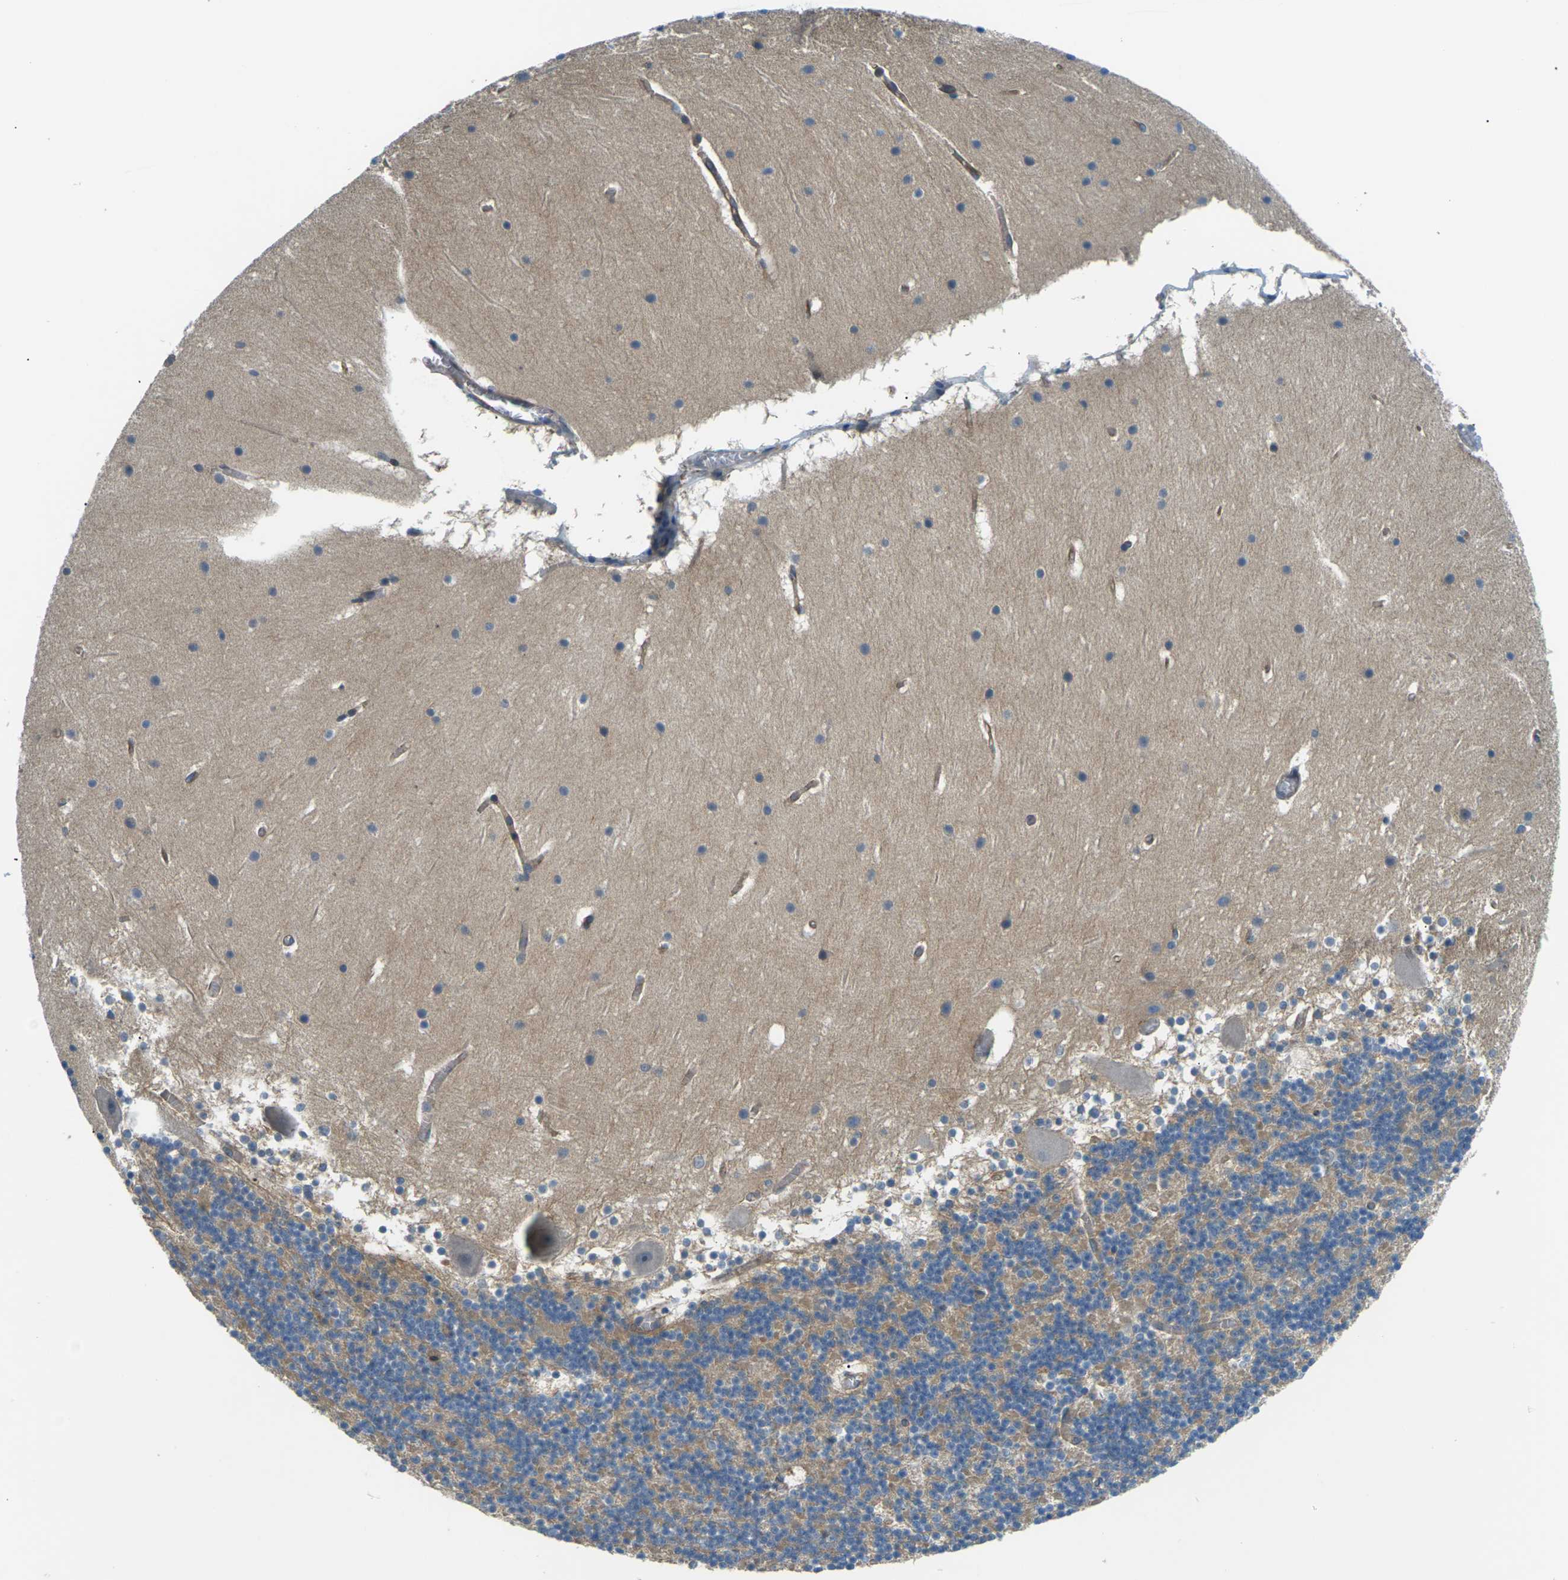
{"staining": {"intensity": "moderate", "quantity": "25%-75%", "location": "cytoplasmic/membranous"}, "tissue": "cerebellum", "cell_type": "Cells in granular layer", "image_type": "normal", "snomed": [{"axis": "morphology", "description": "Normal tissue, NOS"}, {"axis": "topography", "description": "Cerebellum"}], "caption": "IHC photomicrograph of unremarkable cerebellum: human cerebellum stained using immunohistochemistry displays medium levels of moderate protein expression localized specifically in the cytoplasmic/membranous of cells in granular layer, appearing as a cytoplasmic/membranous brown color.", "gene": "SLC13A3", "patient": {"sex": "male", "age": 45}}